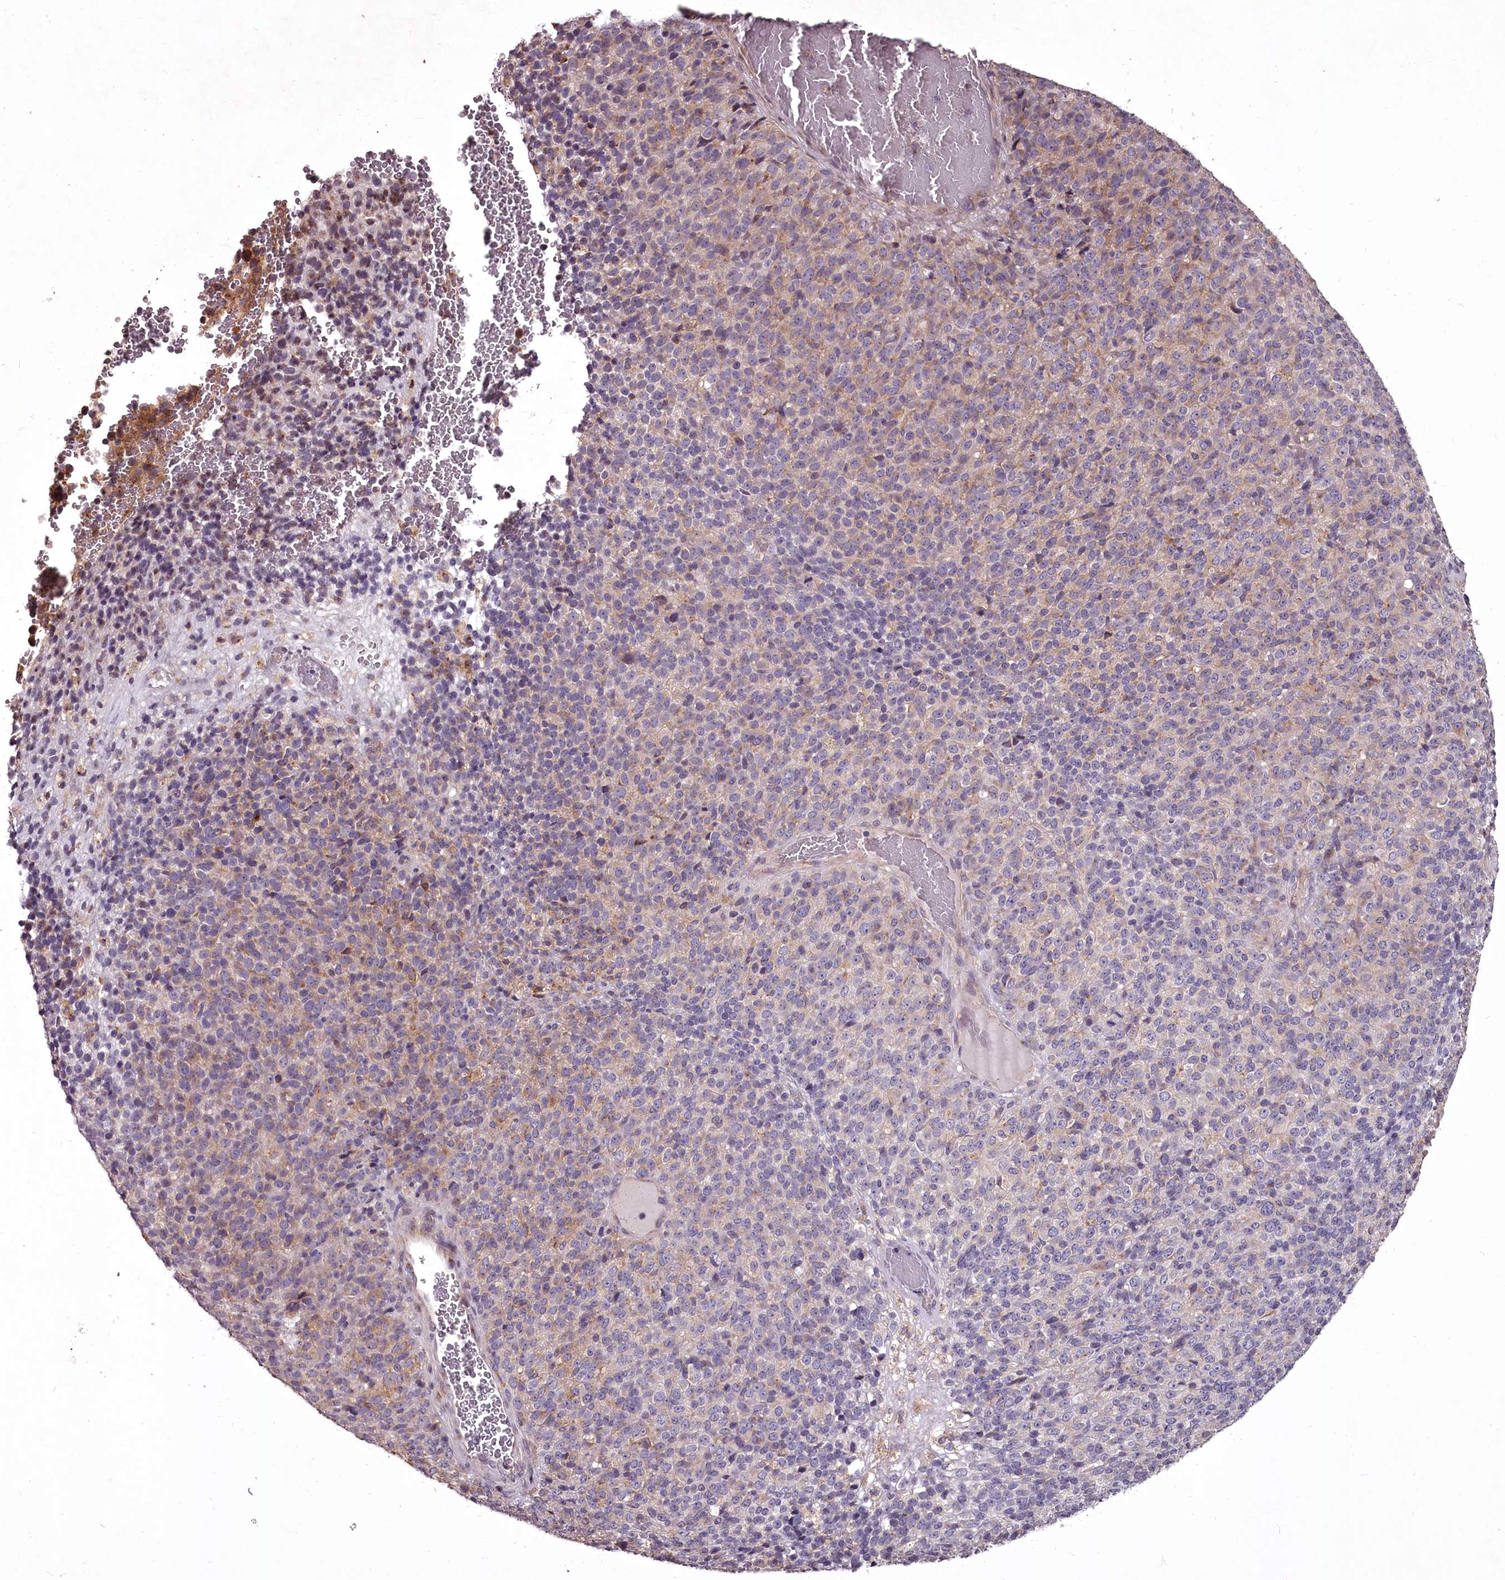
{"staining": {"intensity": "weak", "quantity": "<25%", "location": "cytoplasmic/membranous"}, "tissue": "melanoma", "cell_type": "Tumor cells", "image_type": "cancer", "snomed": [{"axis": "morphology", "description": "Malignant melanoma, Metastatic site"}, {"axis": "topography", "description": "Brain"}], "caption": "Melanoma was stained to show a protein in brown. There is no significant staining in tumor cells.", "gene": "STX6", "patient": {"sex": "female", "age": 56}}